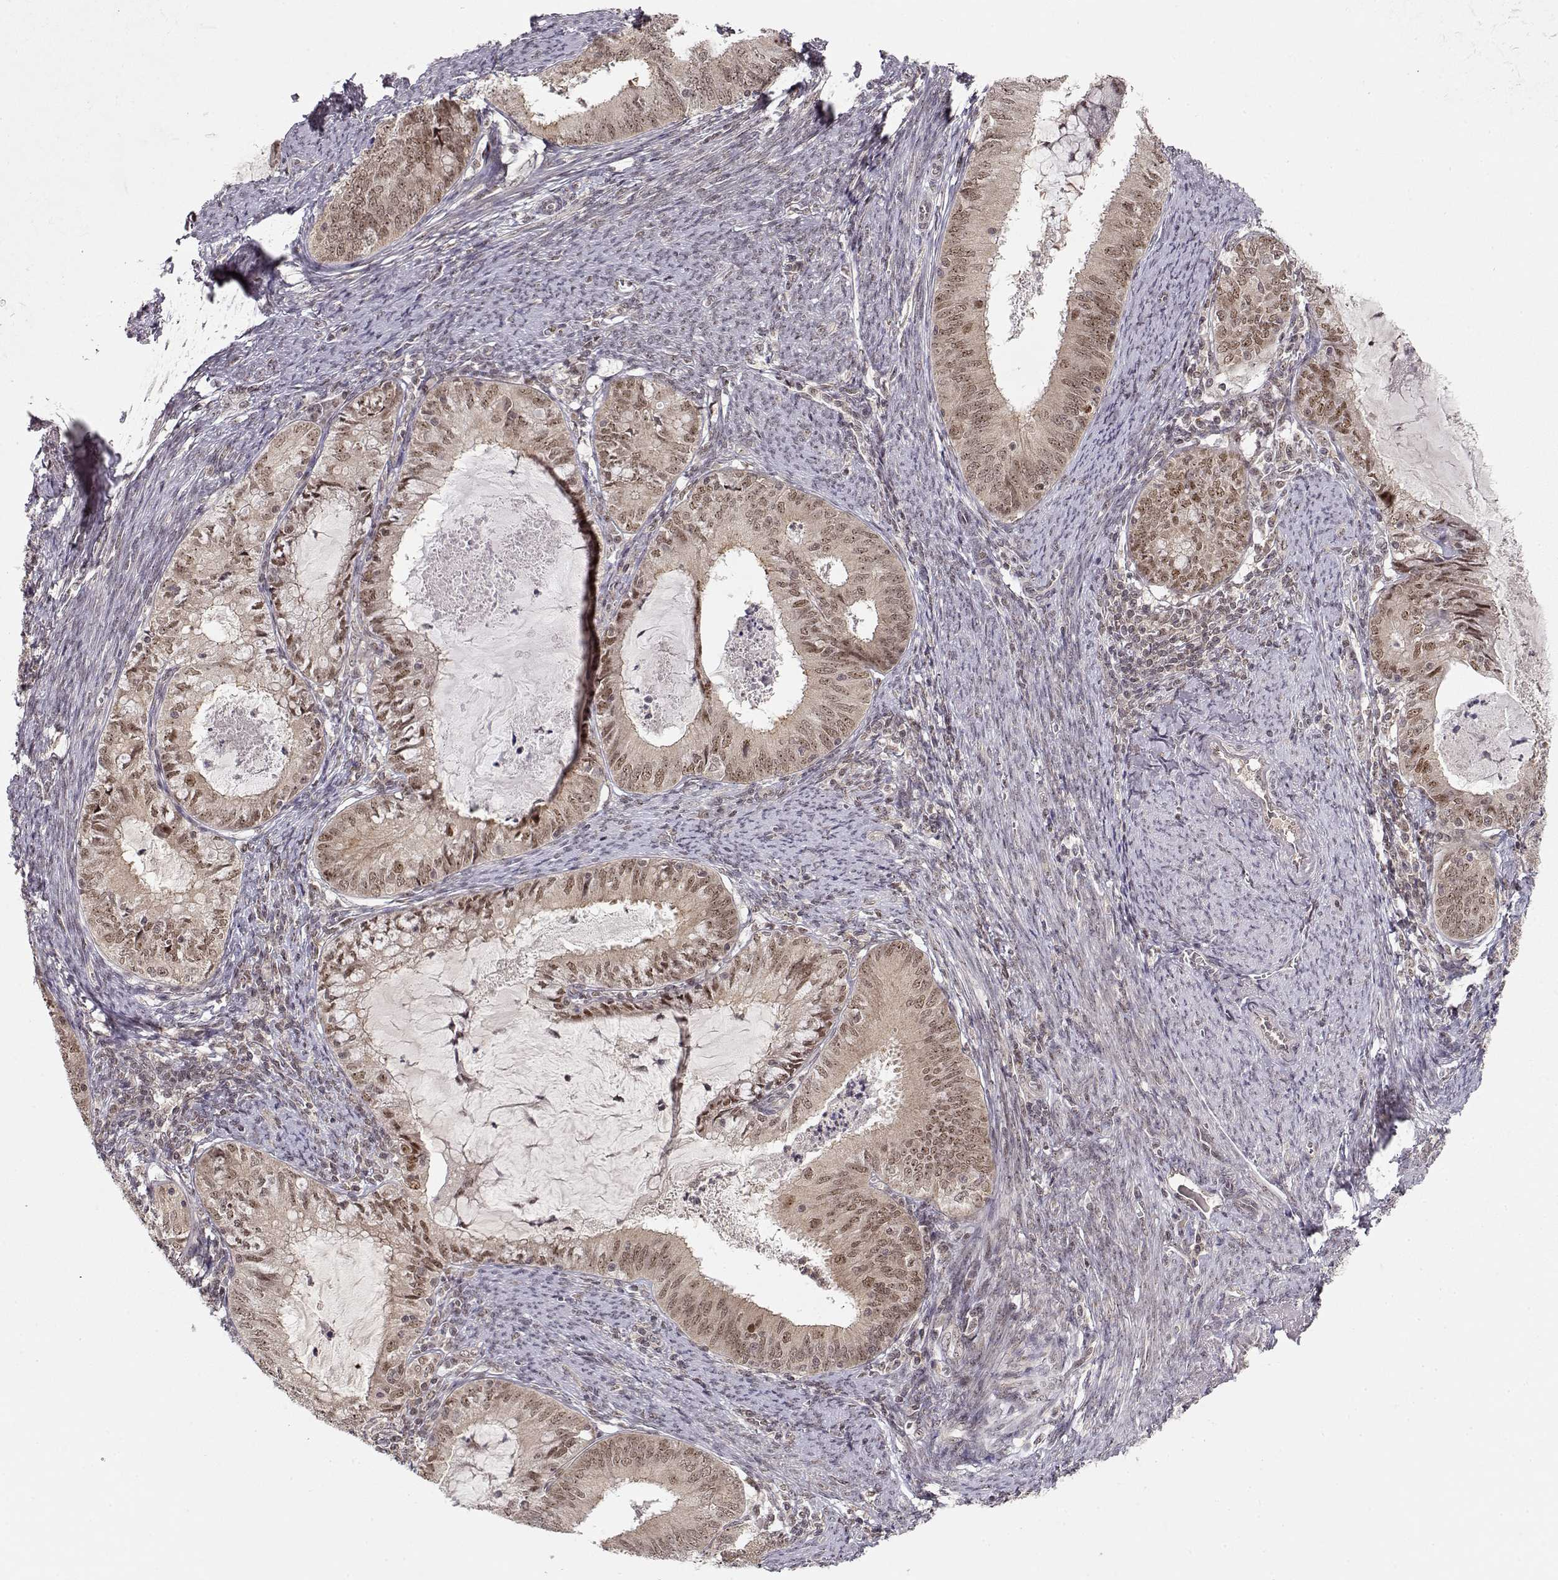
{"staining": {"intensity": "weak", "quantity": "25%-75%", "location": "cytoplasmic/membranous,nuclear"}, "tissue": "endometrial cancer", "cell_type": "Tumor cells", "image_type": "cancer", "snomed": [{"axis": "morphology", "description": "Adenocarcinoma, NOS"}, {"axis": "topography", "description": "Endometrium"}], "caption": "Immunohistochemistry of human endometrial cancer (adenocarcinoma) shows low levels of weak cytoplasmic/membranous and nuclear staining in about 25%-75% of tumor cells.", "gene": "CSNK2A1", "patient": {"sex": "female", "age": 57}}